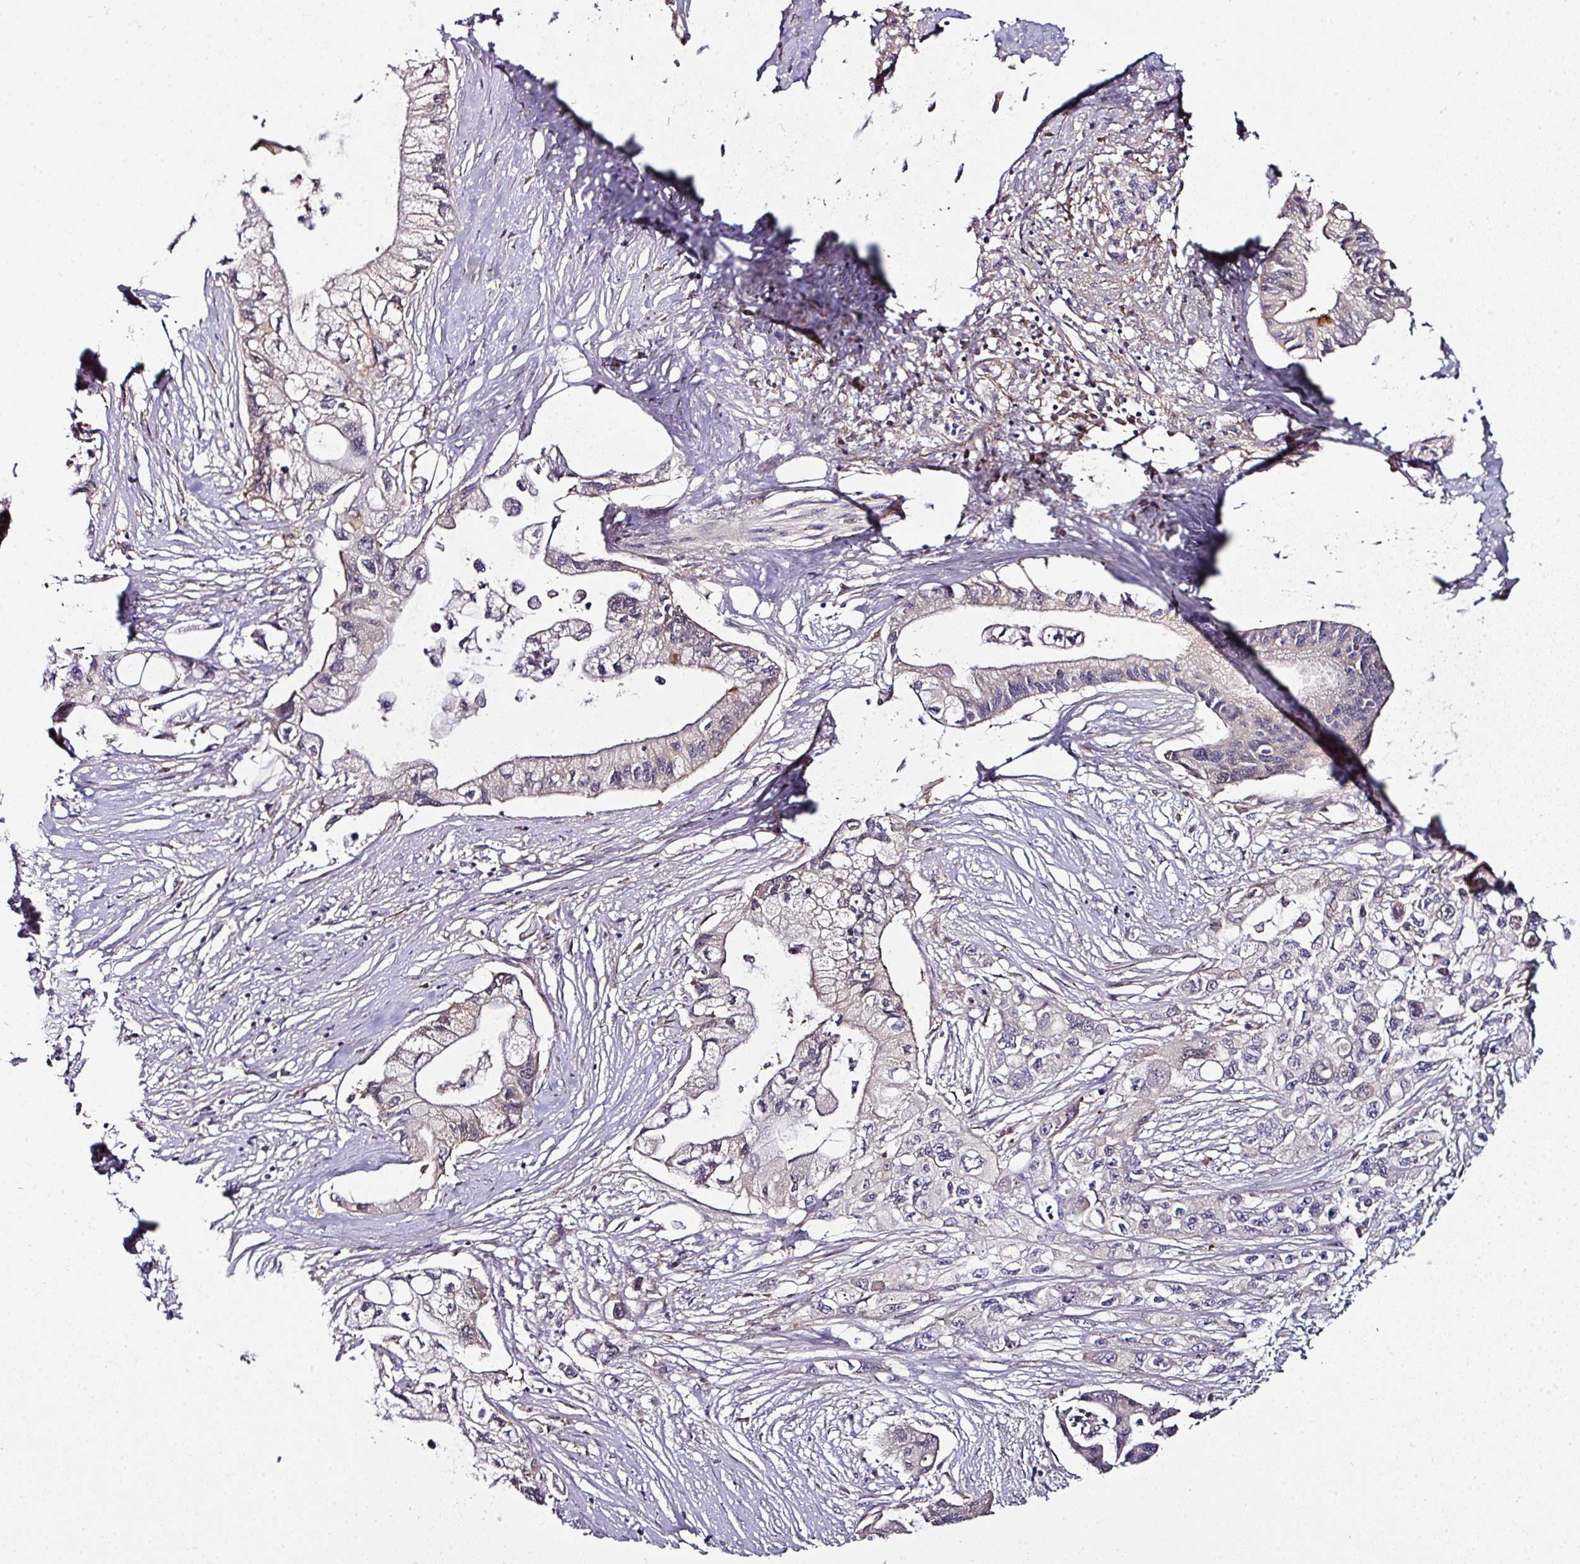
{"staining": {"intensity": "weak", "quantity": "<25%", "location": "cytoplasmic/membranous"}, "tissue": "pancreatic cancer", "cell_type": "Tumor cells", "image_type": "cancer", "snomed": [{"axis": "morphology", "description": "Adenocarcinoma, NOS"}, {"axis": "topography", "description": "Pancreas"}], "caption": "Immunohistochemical staining of human adenocarcinoma (pancreatic) shows no significant staining in tumor cells.", "gene": "CTDSP2", "patient": {"sex": "male", "age": 61}}